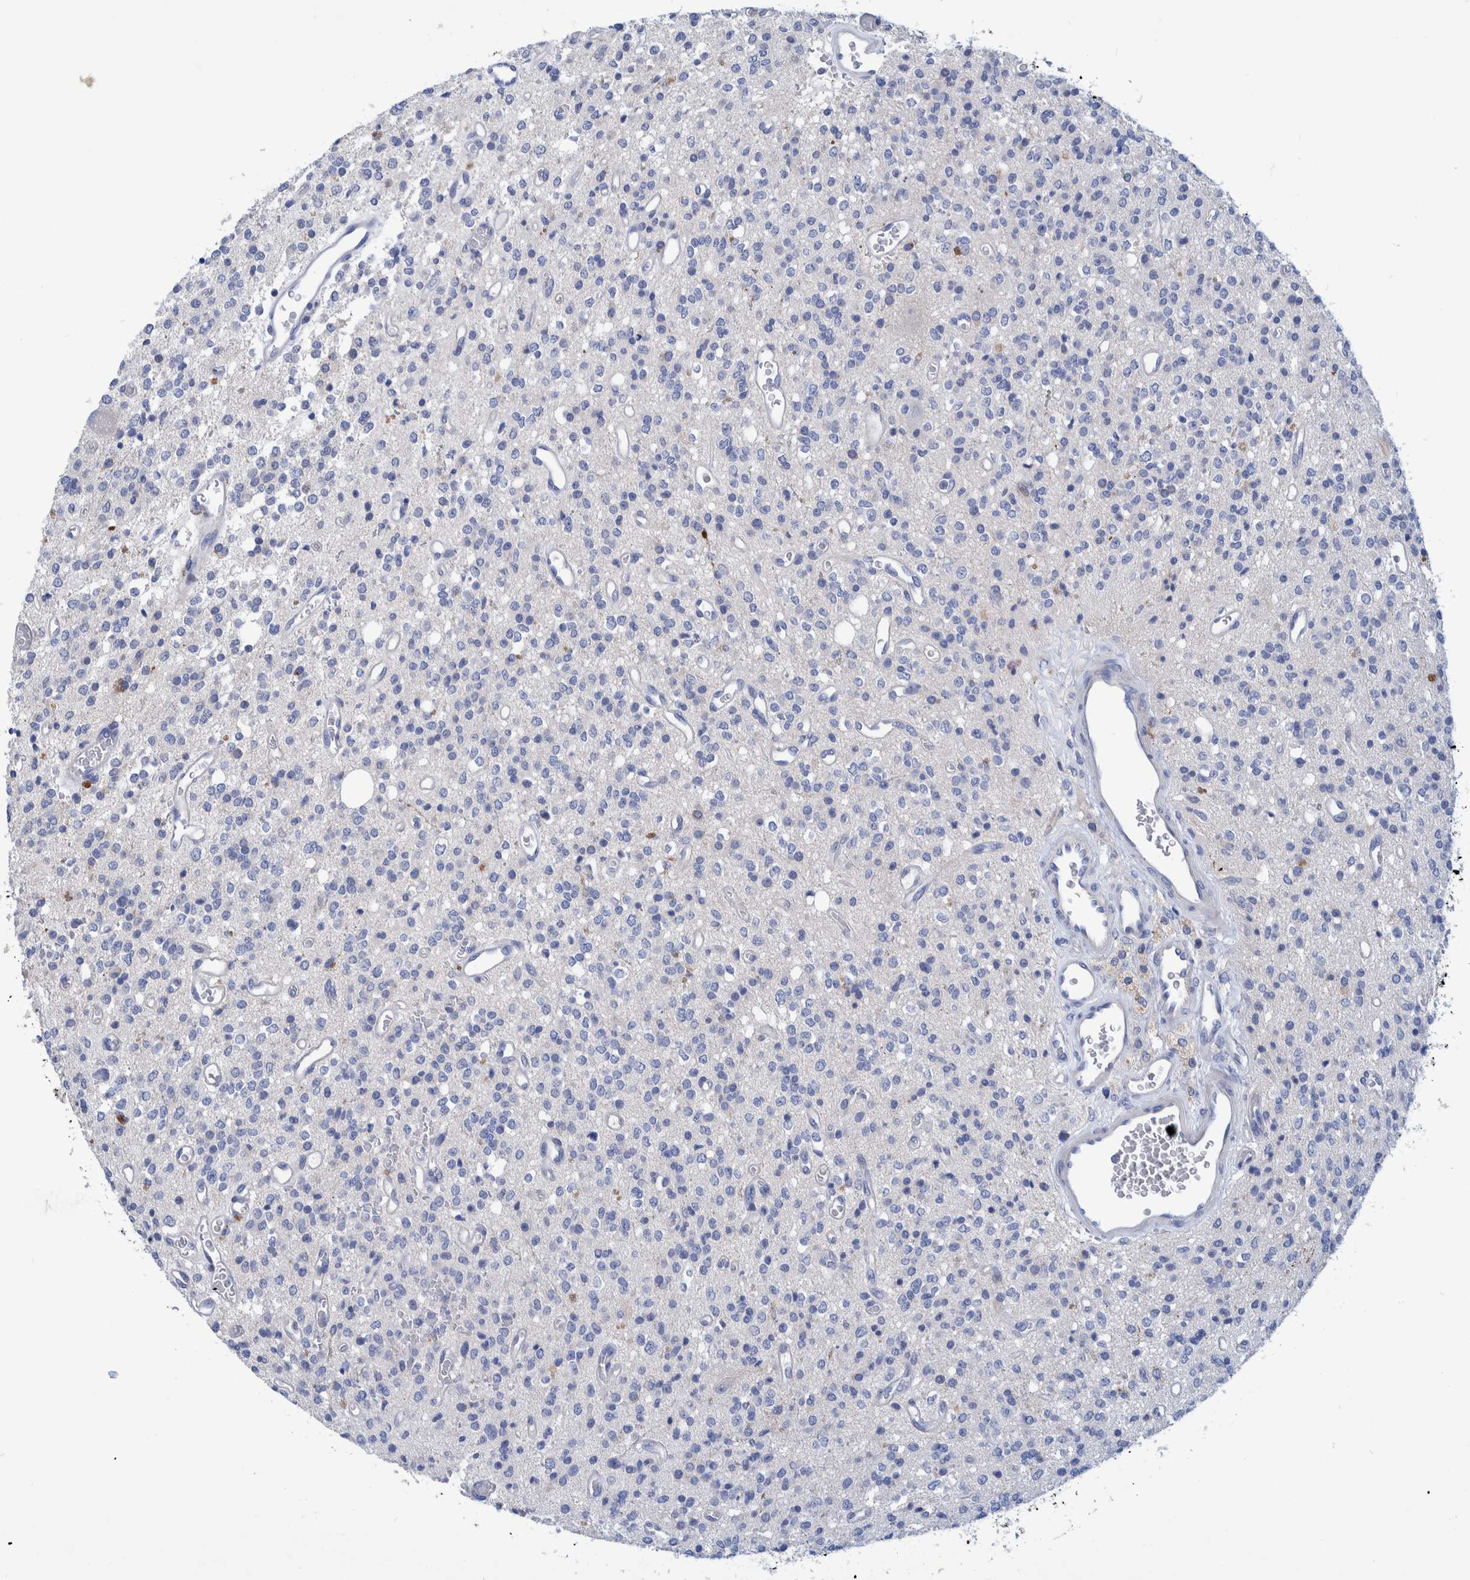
{"staining": {"intensity": "negative", "quantity": "none", "location": "none"}, "tissue": "glioma", "cell_type": "Tumor cells", "image_type": "cancer", "snomed": [{"axis": "morphology", "description": "Glioma, malignant, High grade"}, {"axis": "topography", "description": "Brain"}], "caption": "IHC image of neoplastic tissue: human glioma stained with DAB (3,3'-diaminobenzidine) displays no significant protein staining in tumor cells.", "gene": "MKS1", "patient": {"sex": "male", "age": 34}}